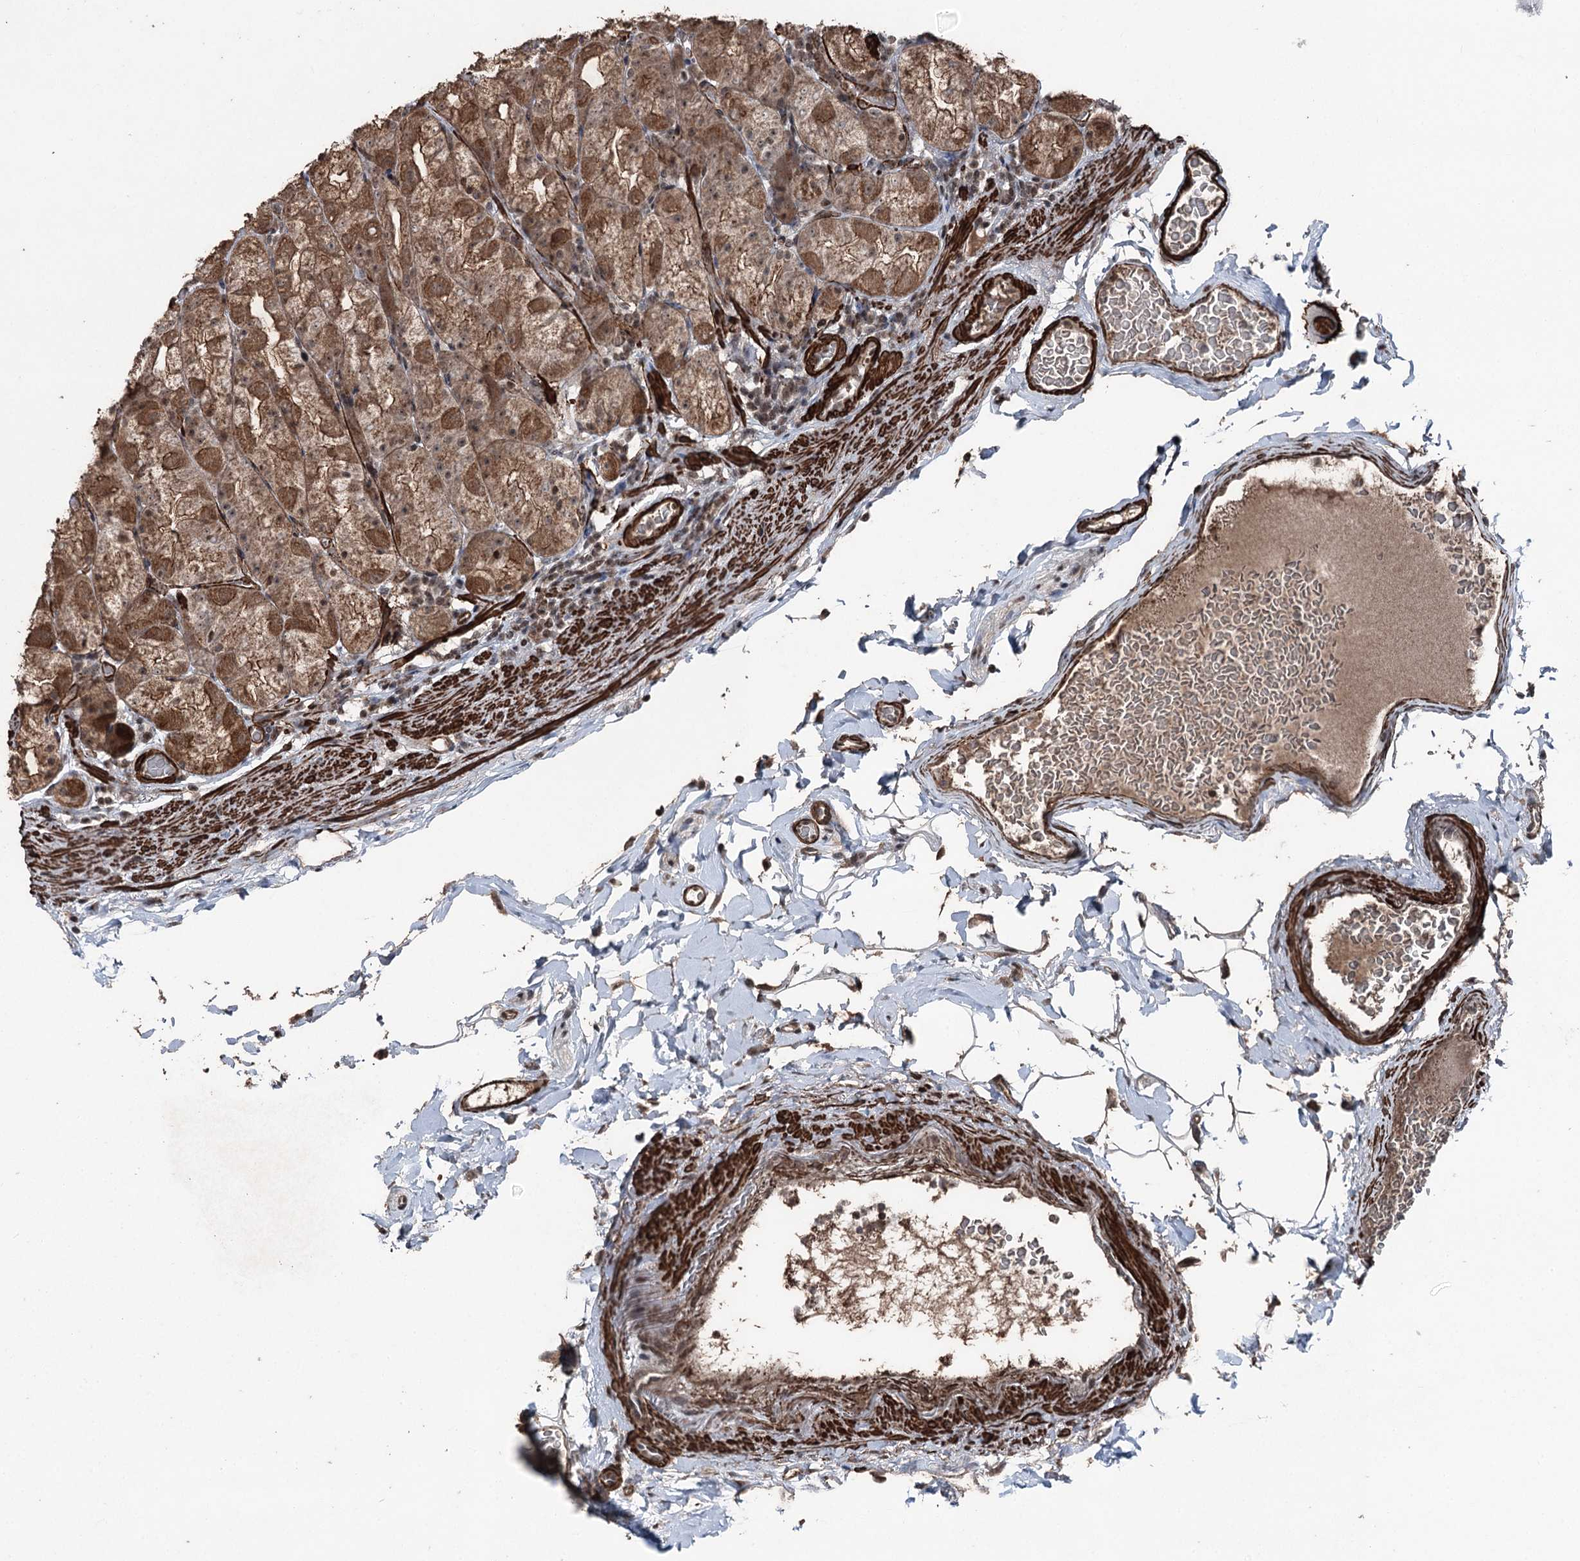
{"staining": {"intensity": "moderate", "quantity": ">75%", "location": "cytoplasmic/membranous,nuclear"}, "tissue": "stomach", "cell_type": "Glandular cells", "image_type": "normal", "snomed": [{"axis": "morphology", "description": "Normal tissue, NOS"}, {"axis": "topography", "description": "Stomach, upper"}], "caption": "Glandular cells display medium levels of moderate cytoplasmic/membranous,nuclear staining in approximately >75% of cells in normal human stomach. (Brightfield microscopy of DAB IHC at high magnification).", "gene": "CCDC82", "patient": {"sex": "male", "age": 68}}